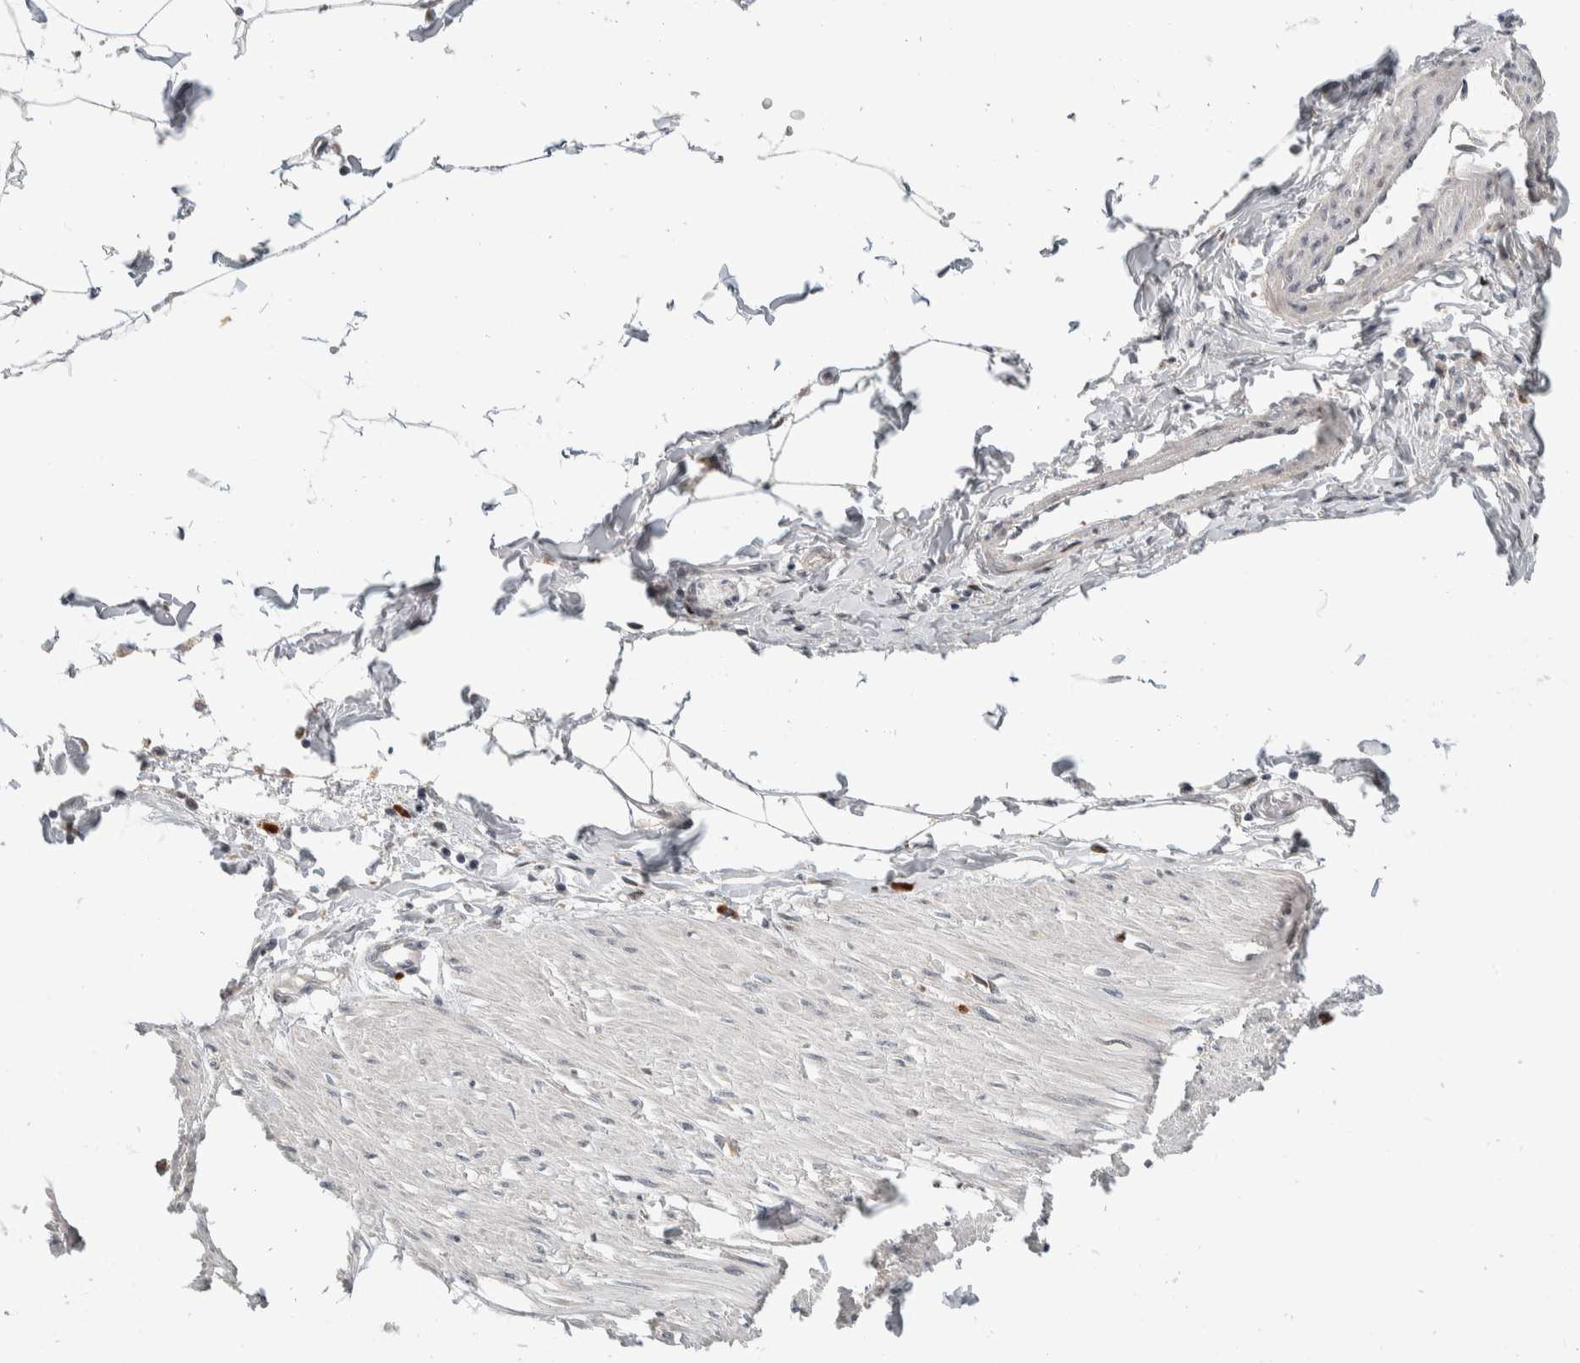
{"staining": {"intensity": "negative", "quantity": "none", "location": "none"}, "tissue": "adipose tissue", "cell_type": "Adipocytes", "image_type": "normal", "snomed": [{"axis": "morphology", "description": "Normal tissue, NOS"}, {"axis": "morphology", "description": "Adenocarcinoma, NOS"}, {"axis": "topography", "description": "Colon"}, {"axis": "topography", "description": "Peripheral nerve tissue"}], "caption": "The histopathology image reveals no staining of adipocytes in benign adipose tissue. The staining was performed using DAB (3,3'-diaminobenzidine) to visualize the protein expression in brown, while the nuclei were stained in blue with hematoxylin (Magnification: 20x).", "gene": "ZNF703", "patient": {"sex": "male", "age": 14}}